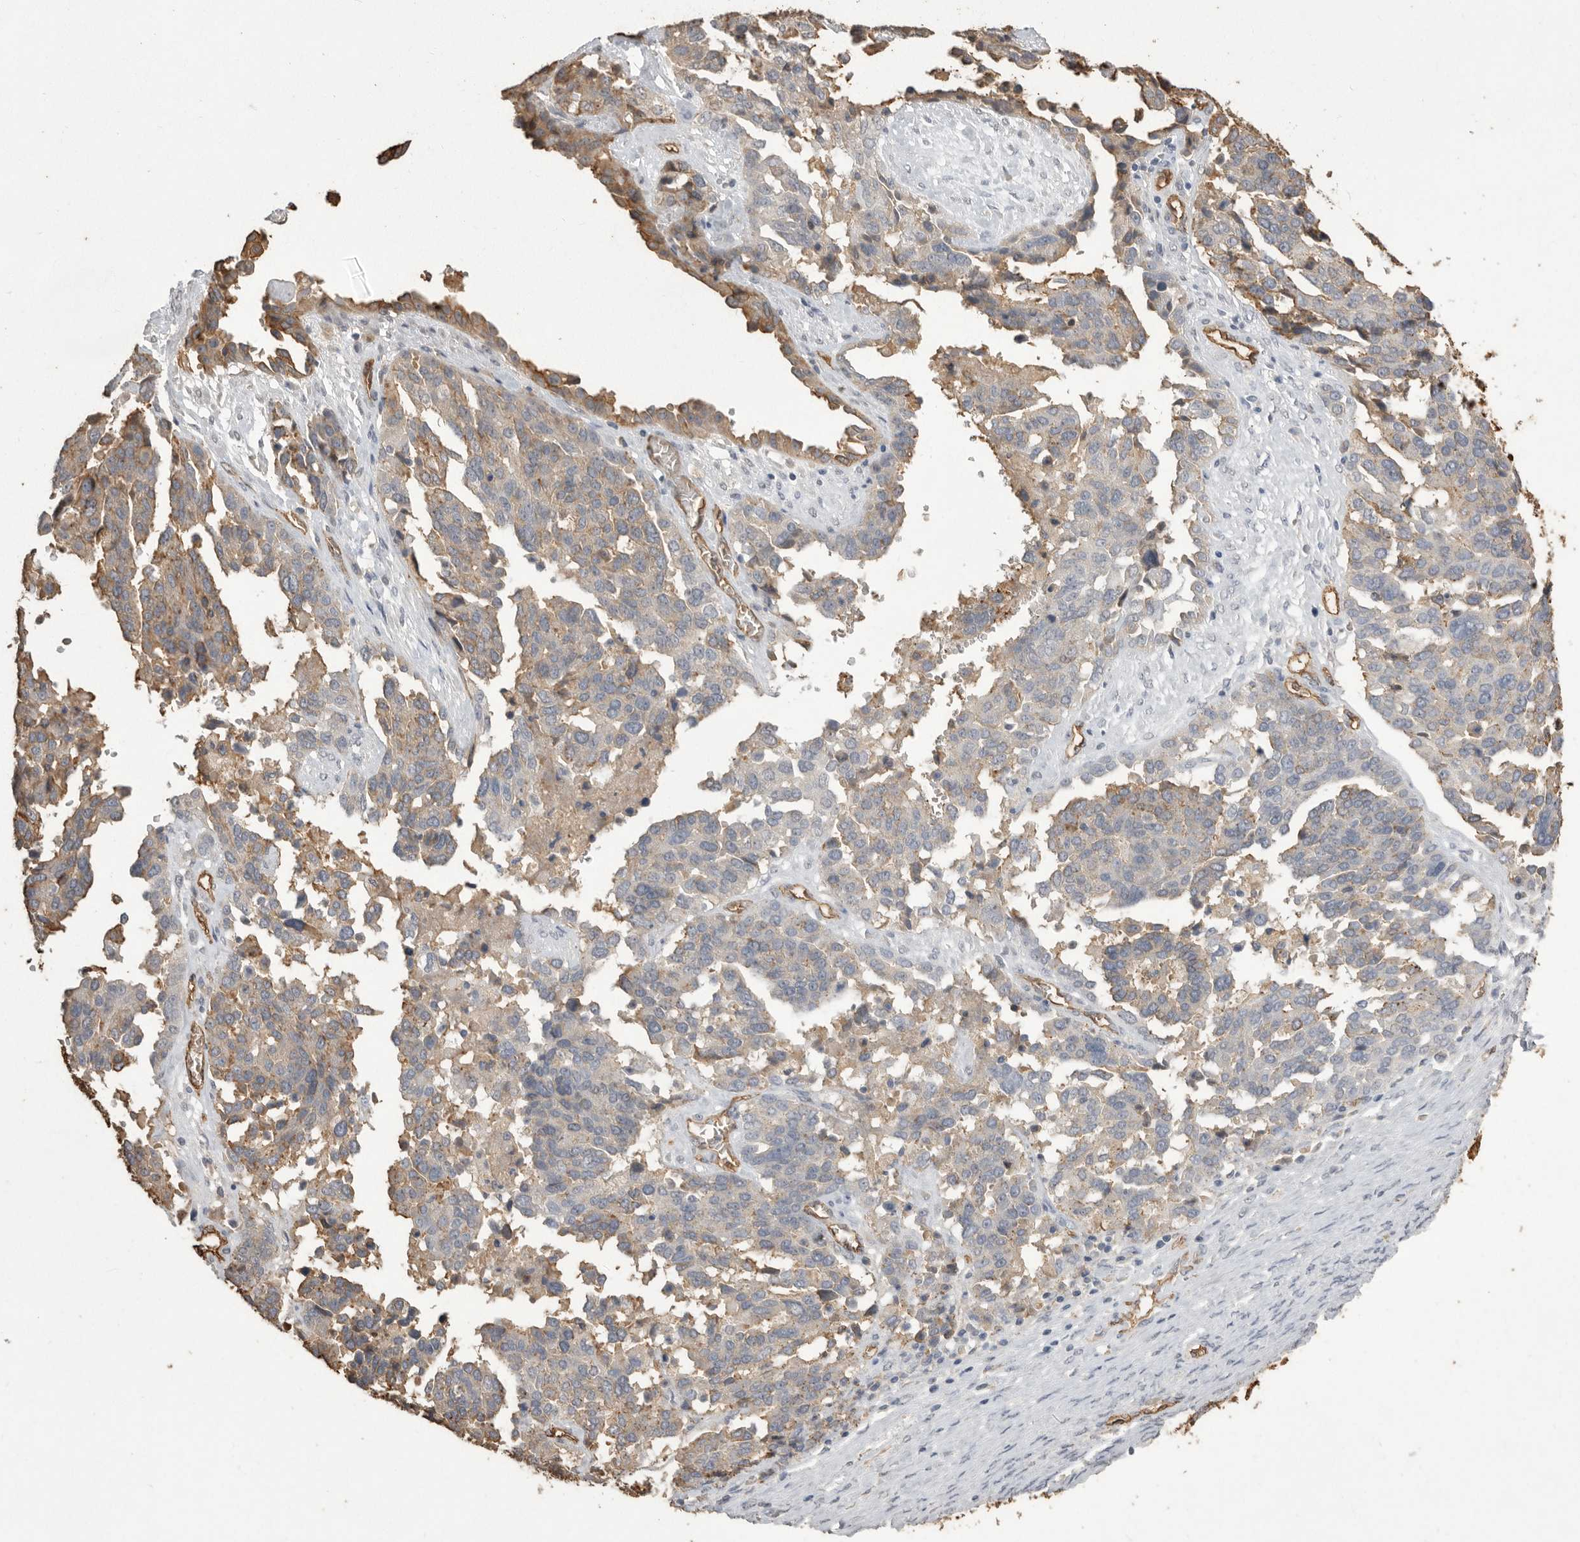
{"staining": {"intensity": "weak", "quantity": "25%-75%", "location": "cytoplasmic/membranous"}, "tissue": "ovarian cancer", "cell_type": "Tumor cells", "image_type": "cancer", "snomed": [{"axis": "morphology", "description": "Cystadenocarcinoma, serous, NOS"}, {"axis": "topography", "description": "Ovary"}], "caption": "Weak cytoplasmic/membranous expression is present in about 25%-75% of tumor cells in ovarian serous cystadenocarcinoma.", "gene": "IL27", "patient": {"sex": "female", "age": 44}}